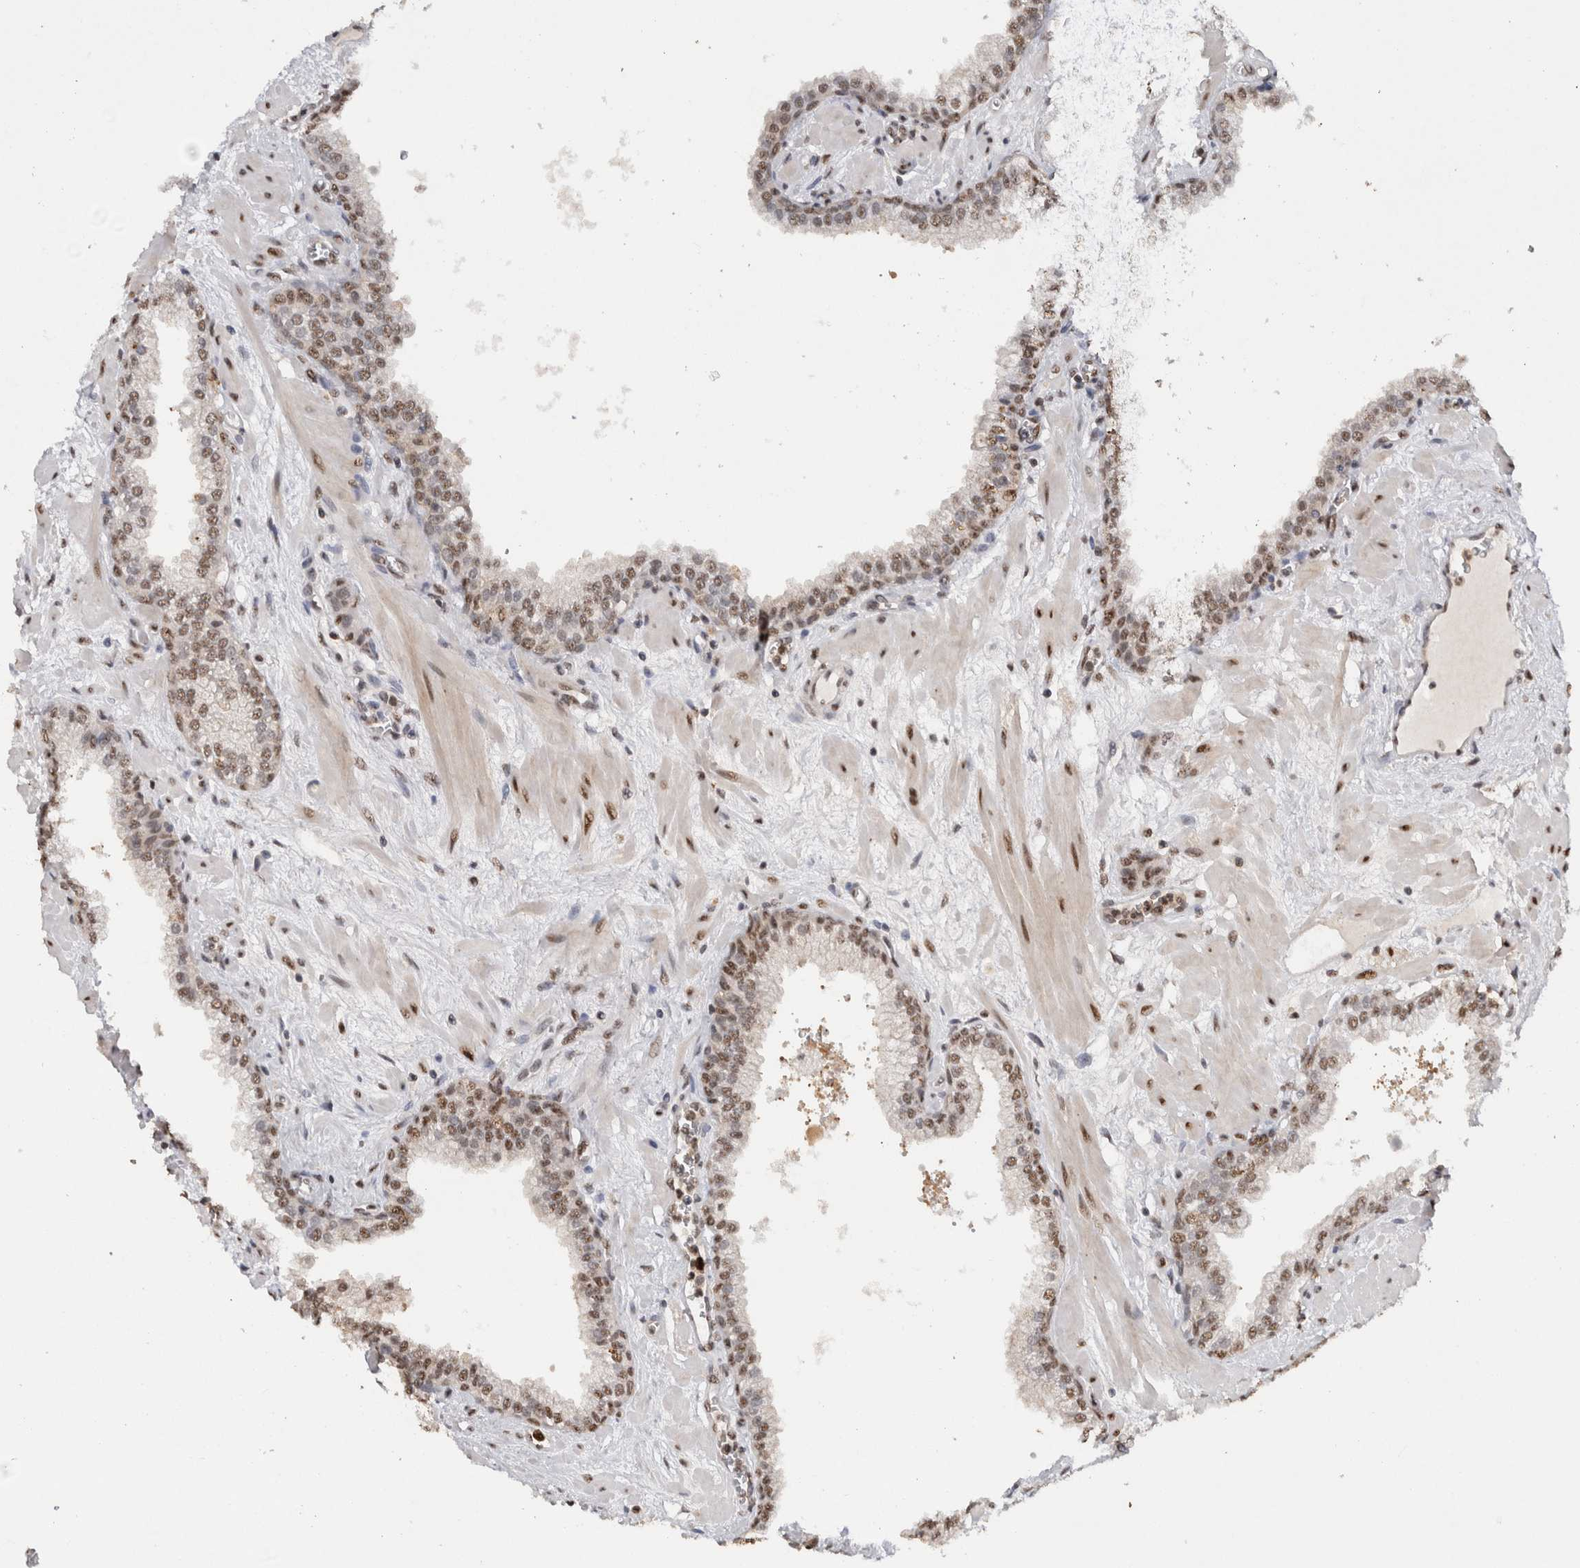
{"staining": {"intensity": "moderate", "quantity": "25%-75%", "location": "nuclear"}, "tissue": "prostate", "cell_type": "Glandular cells", "image_type": "normal", "snomed": [{"axis": "morphology", "description": "Normal tissue, NOS"}, {"axis": "morphology", "description": "Urothelial carcinoma, Low grade"}, {"axis": "topography", "description": "Urinary bladder"}, {"axis": "topography", "description": "Prostate"}], "caption": "Glandular cells exhibit moderate nuclear expression in approximately 25%-75% of cells in unremarkable prostate. (DAB = brown stain, brightfield microscopy at high magnification).", "gene": "RPS6KA2", "patient": {"sex": "male", "age": 60}}